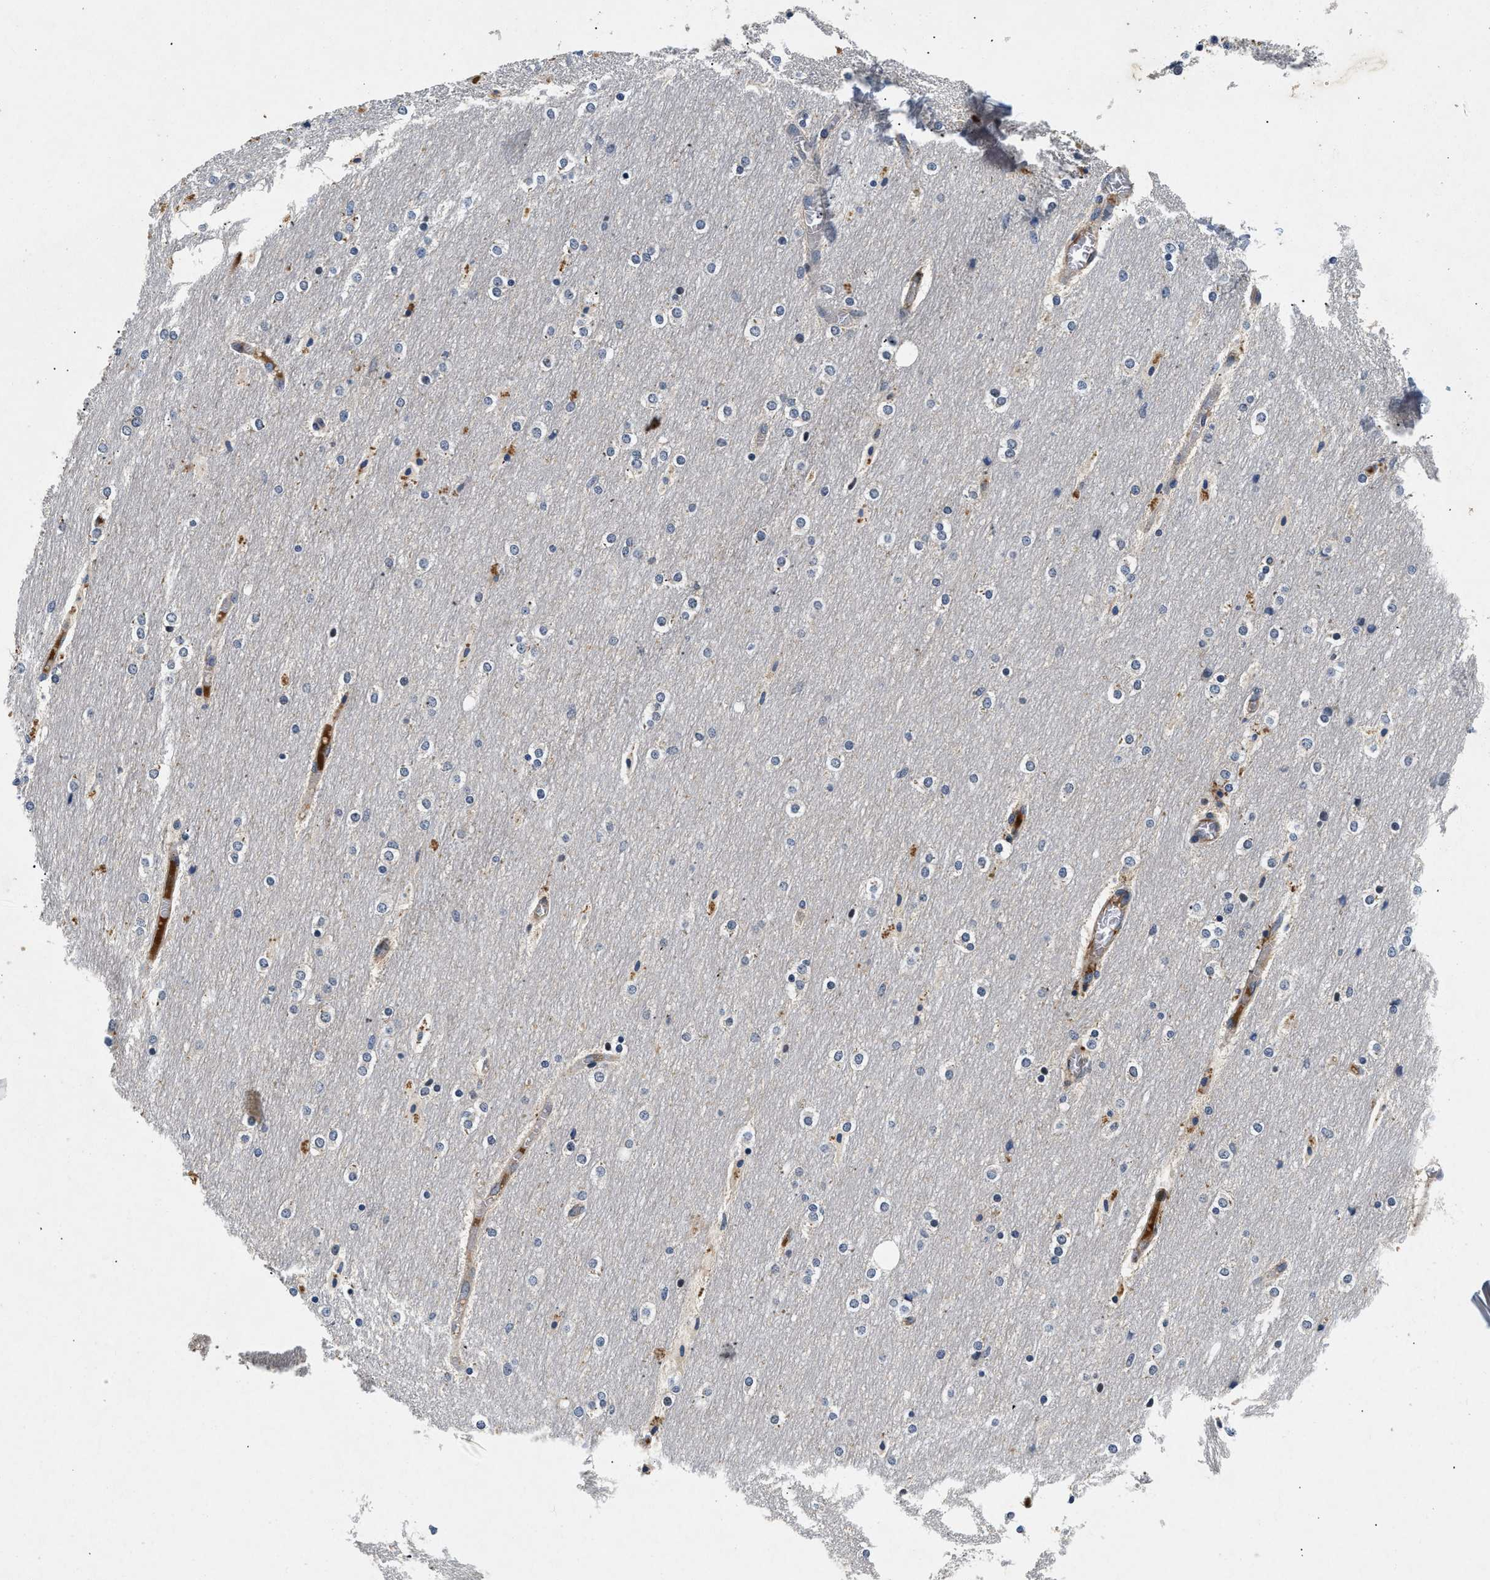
{"staining": {"intensity": "negative", "quantity": "none", "location": "none"}, "tissue": "cerebellum", "cell_type": "Cells in granular layer", "image_type": "normal", "snomed": [{"axis": "morphology", "description": "Normal tissue, NOS"}, {"axis": "topography", "description": "Cerebellum"}], "caption": "Unremarkable cerebellum was stained to show a protein in brown. There is no significant expression in cells in granular layer.", "gene": "PDP1", "patient": {"sex": "female", "age": 54}}